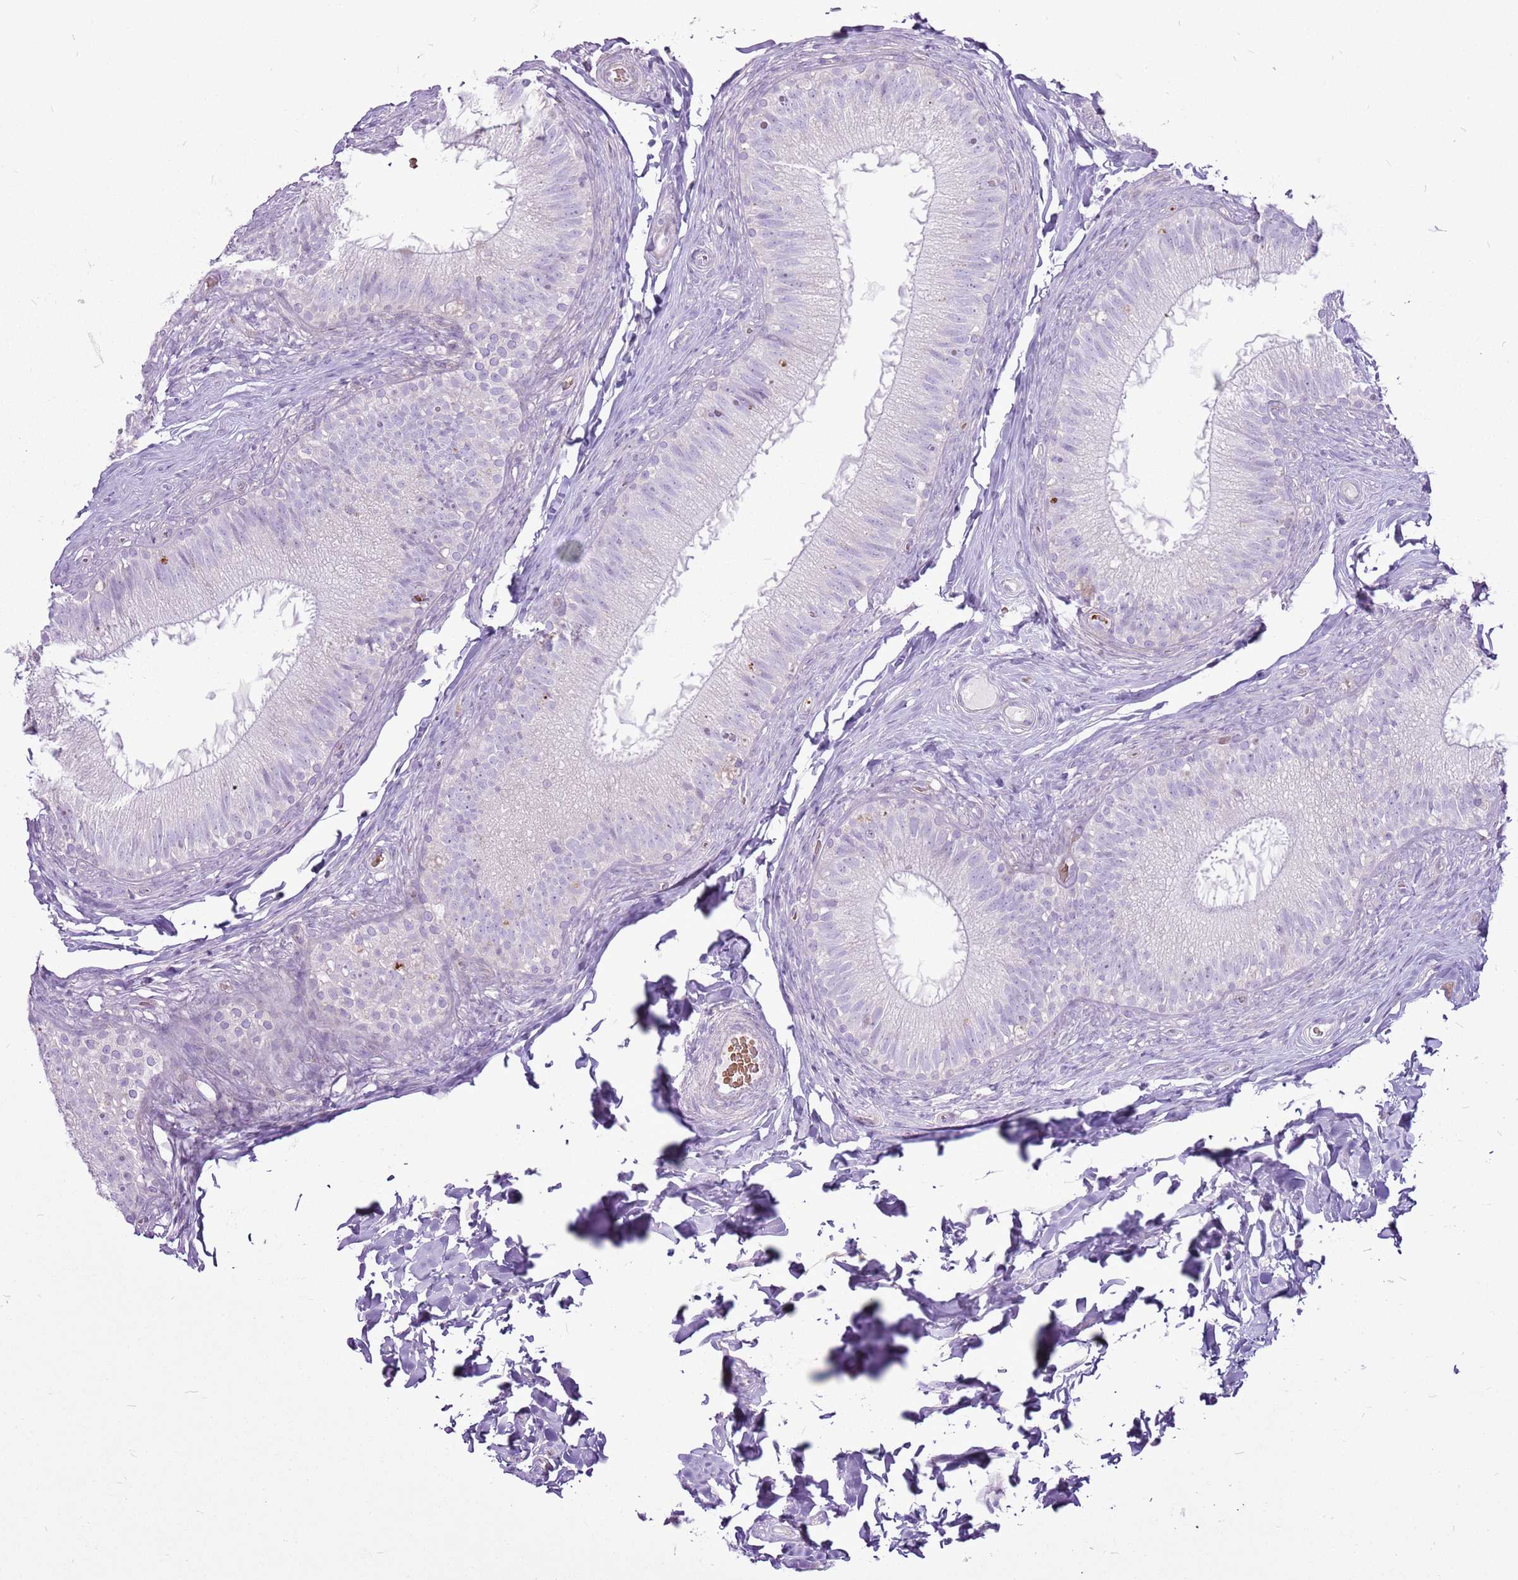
{"staining": {"intensity": "moderate", "quantity": "<25%", "location": "cytoplasmic/membranous"}, "tissue": "epididymis", "cell_type": "Glandular cells", "image_type": "normal", "snomed": [{"axis": "morphology", "description": "Normal tissue, NOS"}, {"axis": "topography", "description": "Epididymis"}], "caption": "A low amount of moderate cytoplasmic/membranous positivity is present in approximately <25% of glandular cells in benign epididymis.", "gene": "CHAC2", "patient": {"sex": "male", "age": 49}}